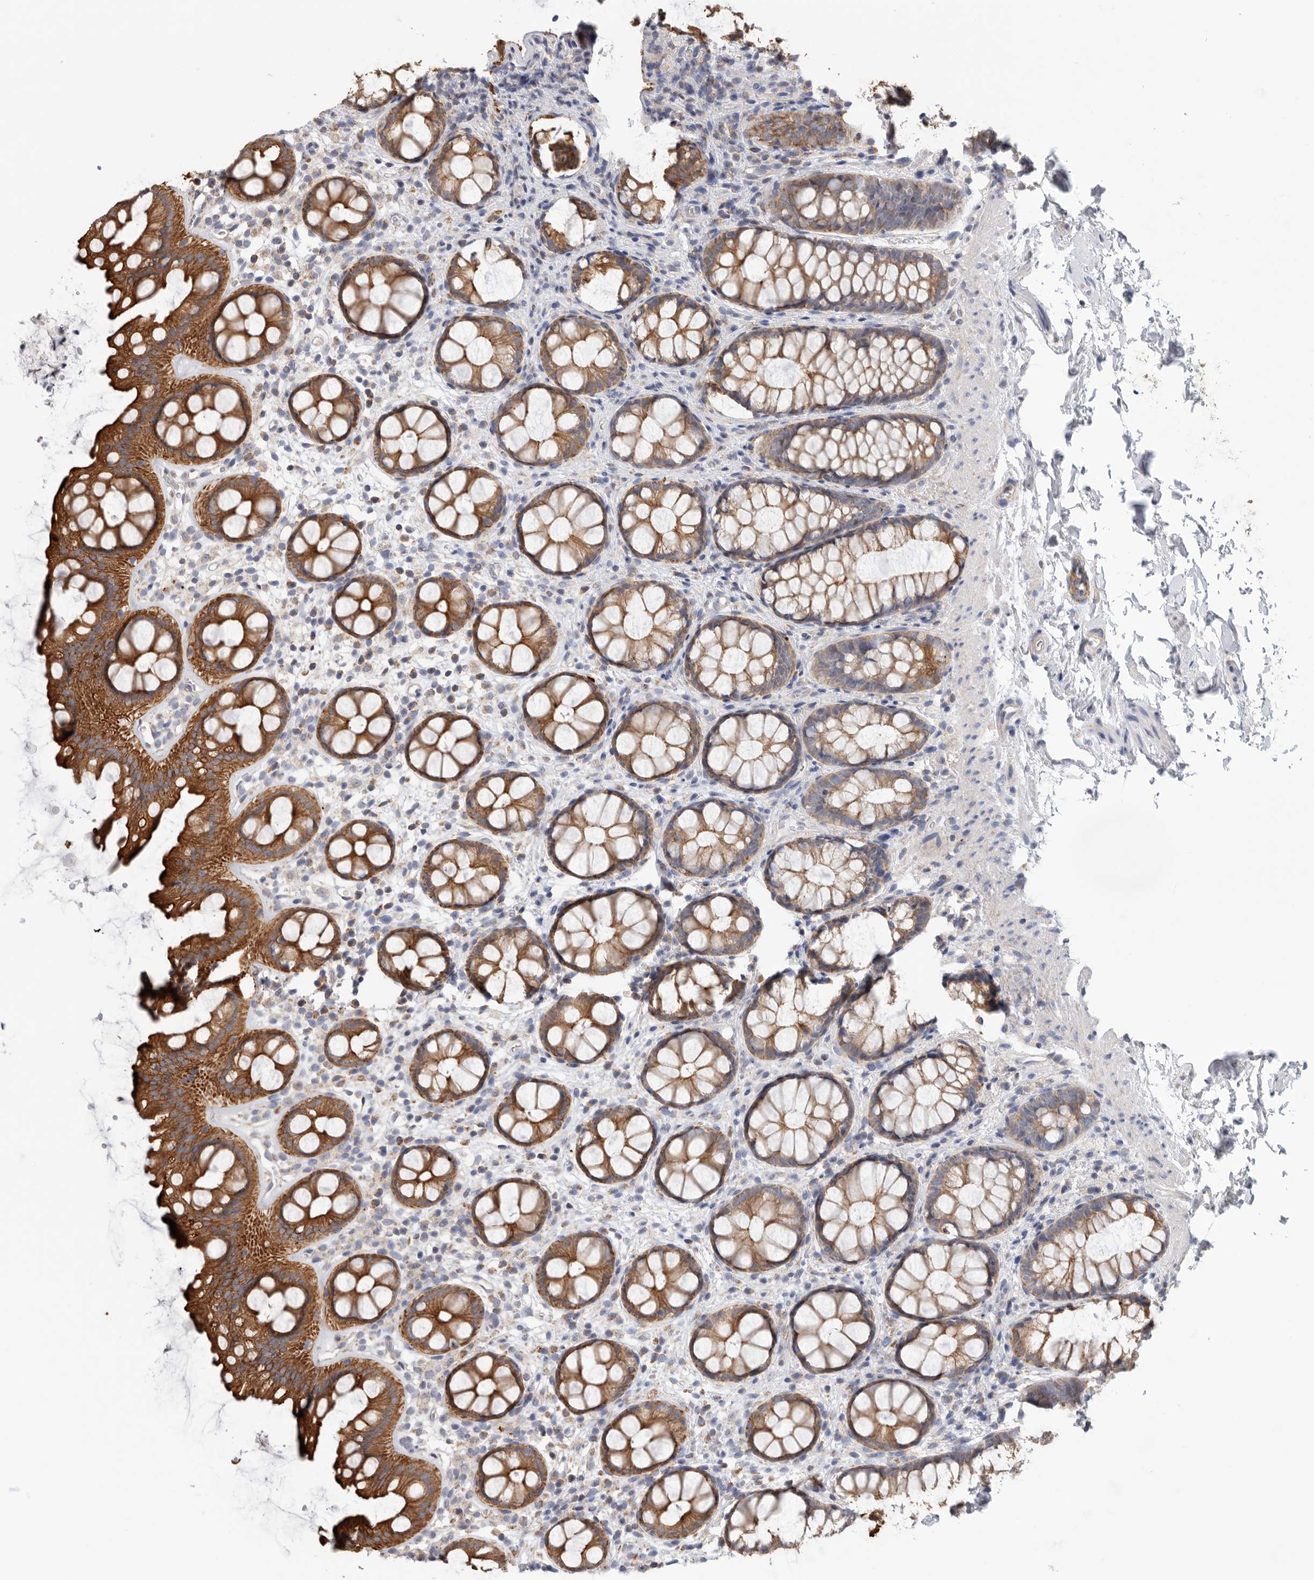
{"staining": {"intensity": "strong", "quantity": ">75%", "location": "cytoplasmic/membranous"}, "tissue": "rectum", "cell_type": "Glandular cells", "image_type": "normal", "snomed": [{"axis": "morphology", "description": "Normal tissue, NOS"}, {"axis": "topography", "description": "Rectum"}], "caption": "Rectum stained for a protein (brown) displays strong cytoplasmic/membranous positive positivity in approximately >75% of glandular cells.", "gene": "MTFR1L", "patient": {"sex": "female", "age": 65}}